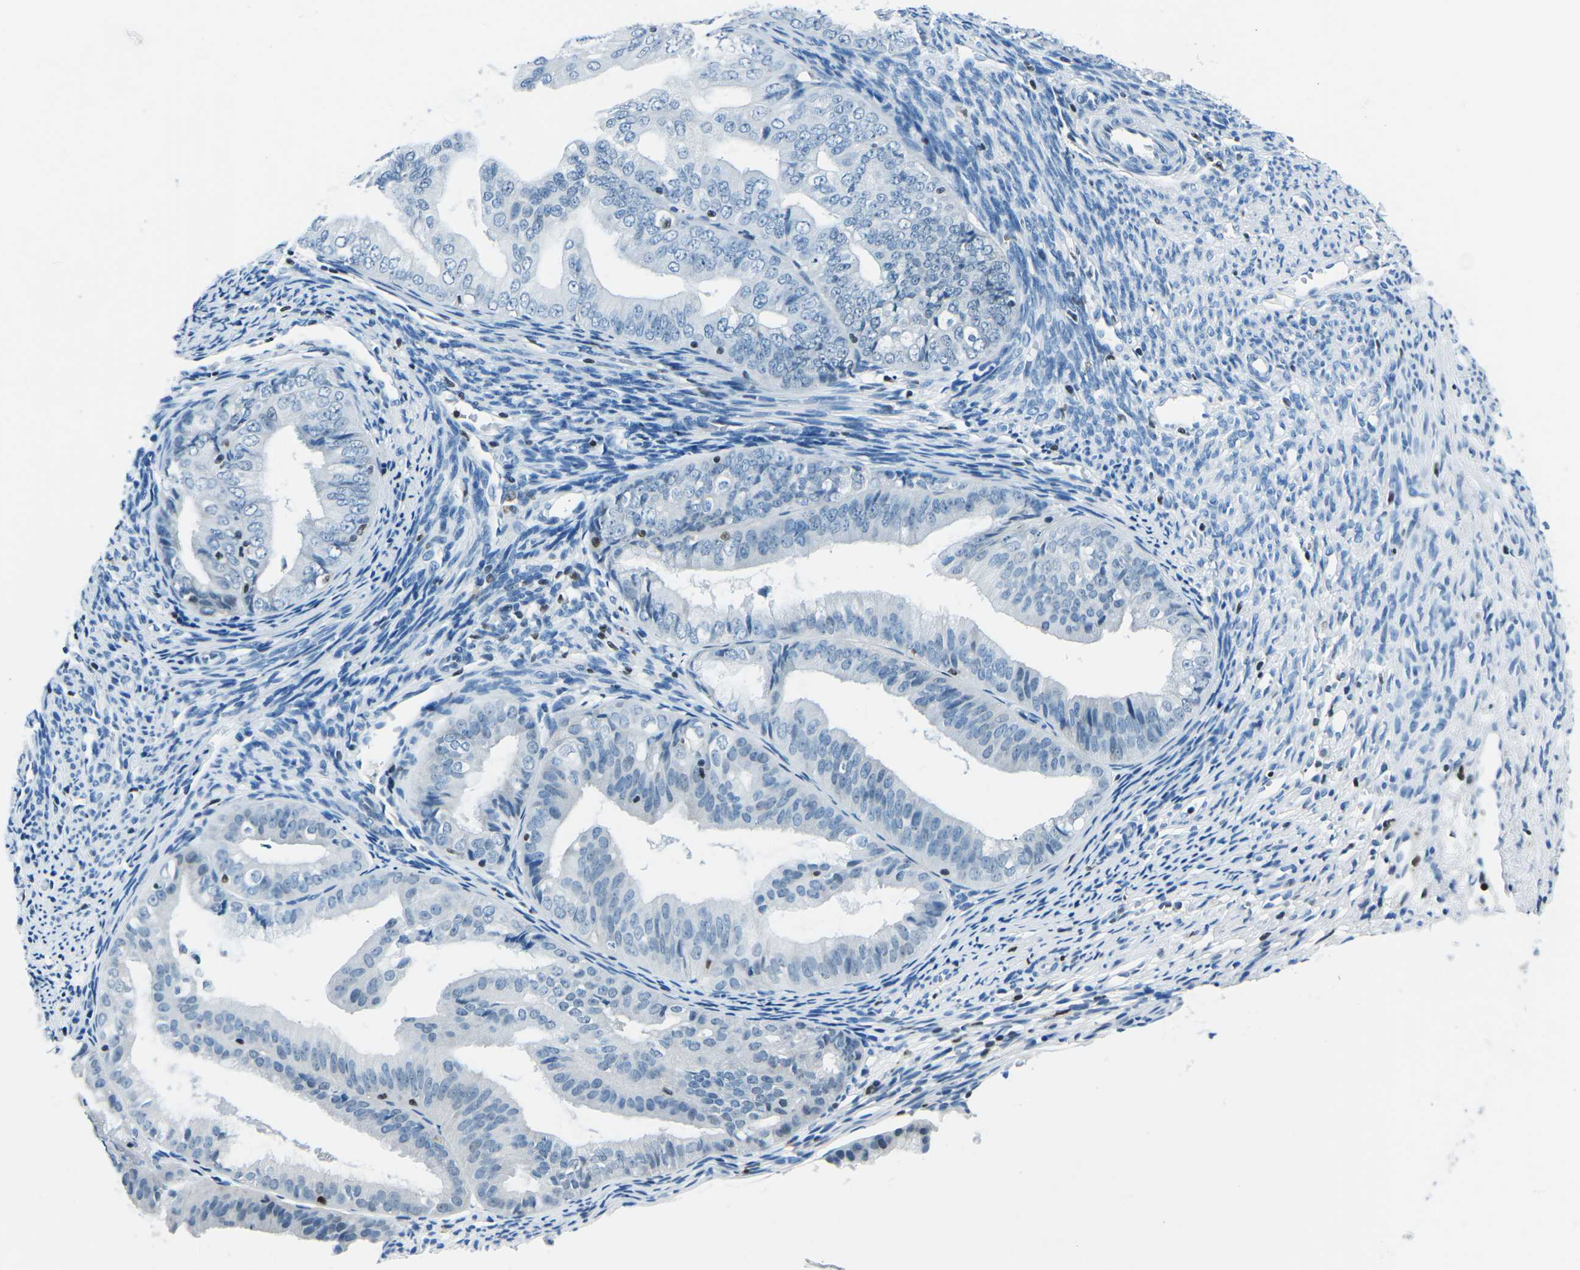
{"staining": {"intensity": "negative", "quantity": "none", "location": "none"}, "tissue": "endometrial cancer", "cell_type": "Tumor cells", "image_type": "cancer", "snomed": [{"axis": "morphology", "description": "Adenocarcinoma, NOS"}, {"axis": "topography", "description": "Endometrium"}], "caption": "This is a micrograph of immunohistochemistry staining of endometrial cancer (adenocarcinoma), which shows no staining in tumor cells.", "gene": "CELF2", "patient": {"sex": "female", "age": 63}}